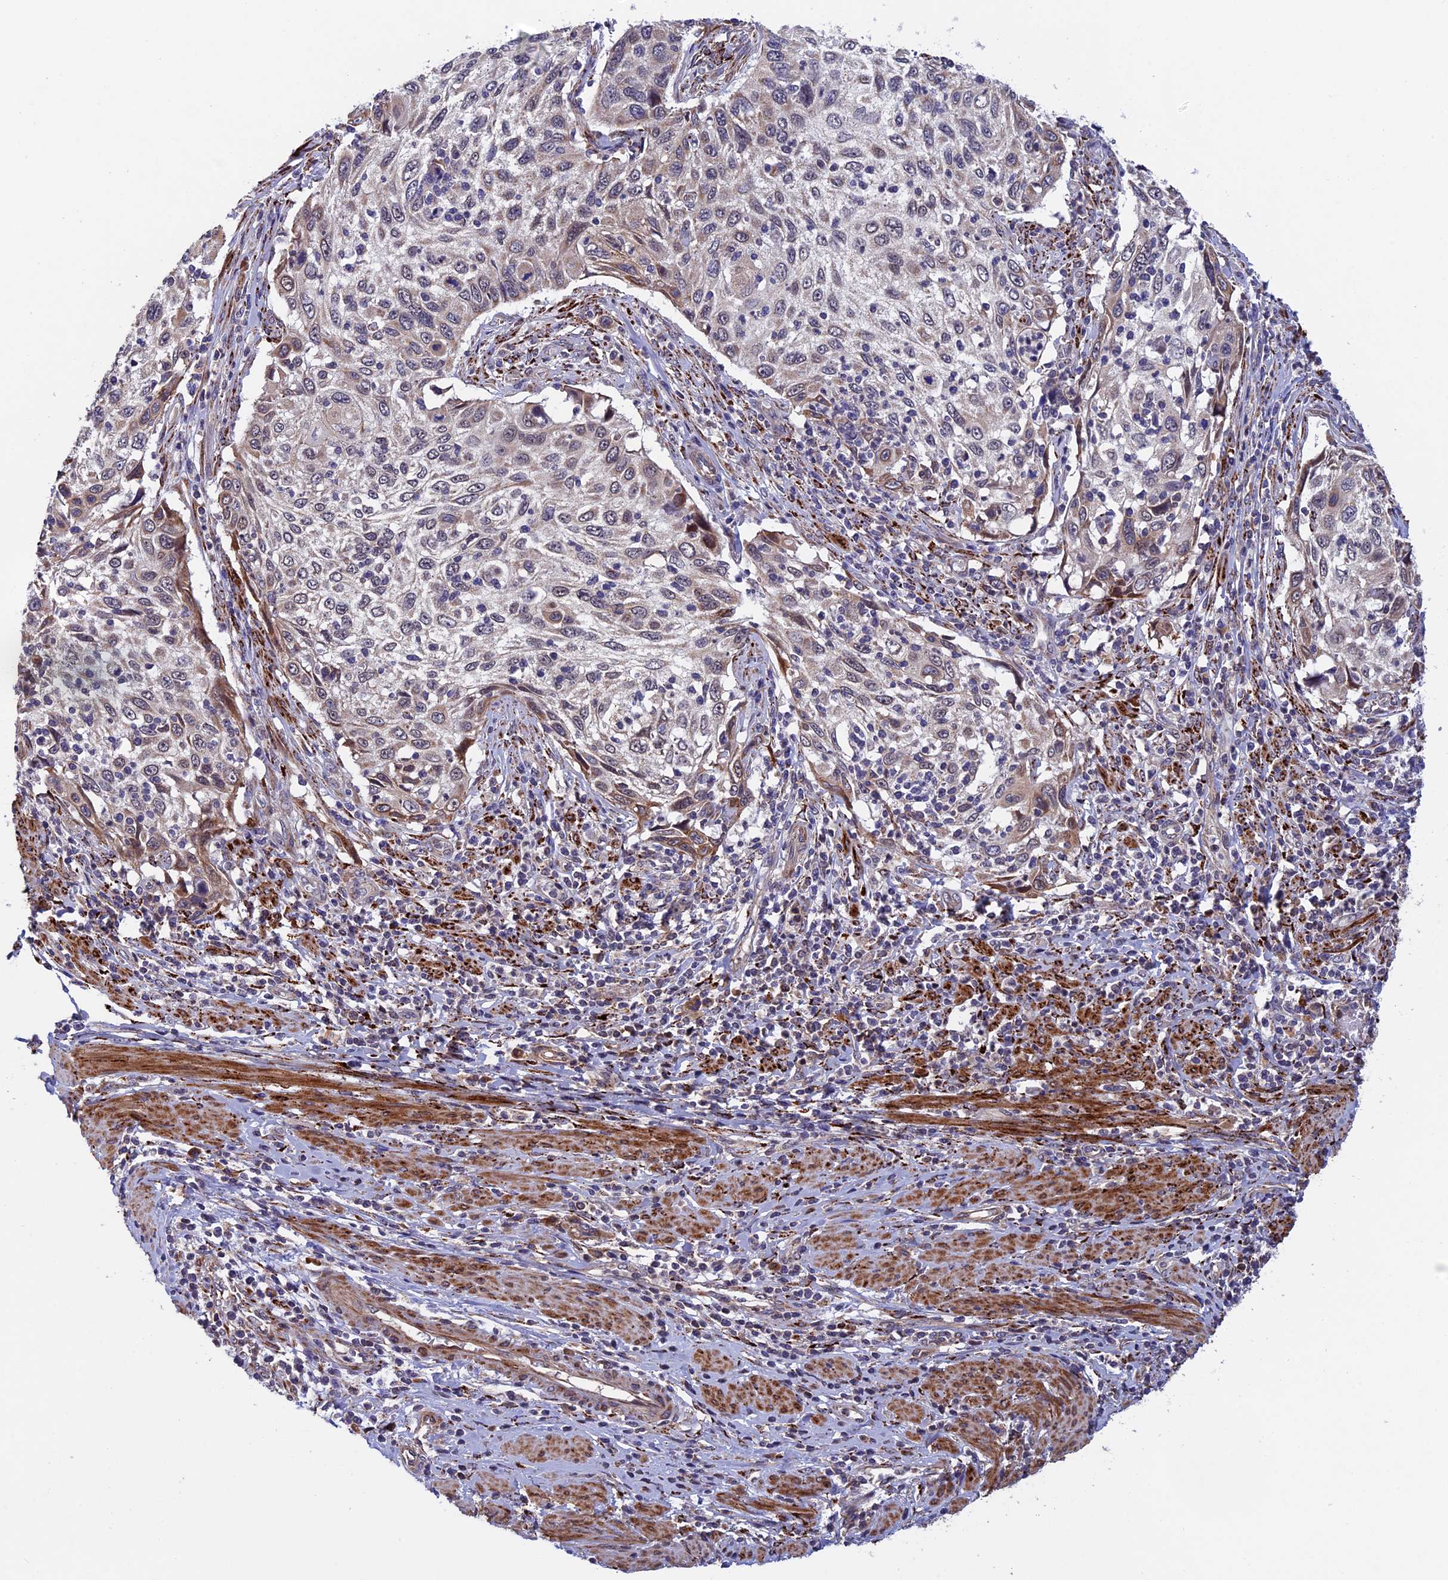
{"staining": {"intensity": "weak", "quantity": "25%-75%", "location": "cytoplasmic/membranous"}, "tissue": "cervical cancer", "cell_type": "Tumor cells", "image_type": "cancer", "snomed": [{"axis": "morphology", "description": "Squamous cell carcinoma, NOS"}, {"axis": "topography", "description": "Cervix"}], "caption": "Human cervical cancer (squamous cell carcinoma) stained with a protein marker displays weak staining in tumor cells.", "gene": "RNF17", "patient": {"sex": "female", "age": 70}}